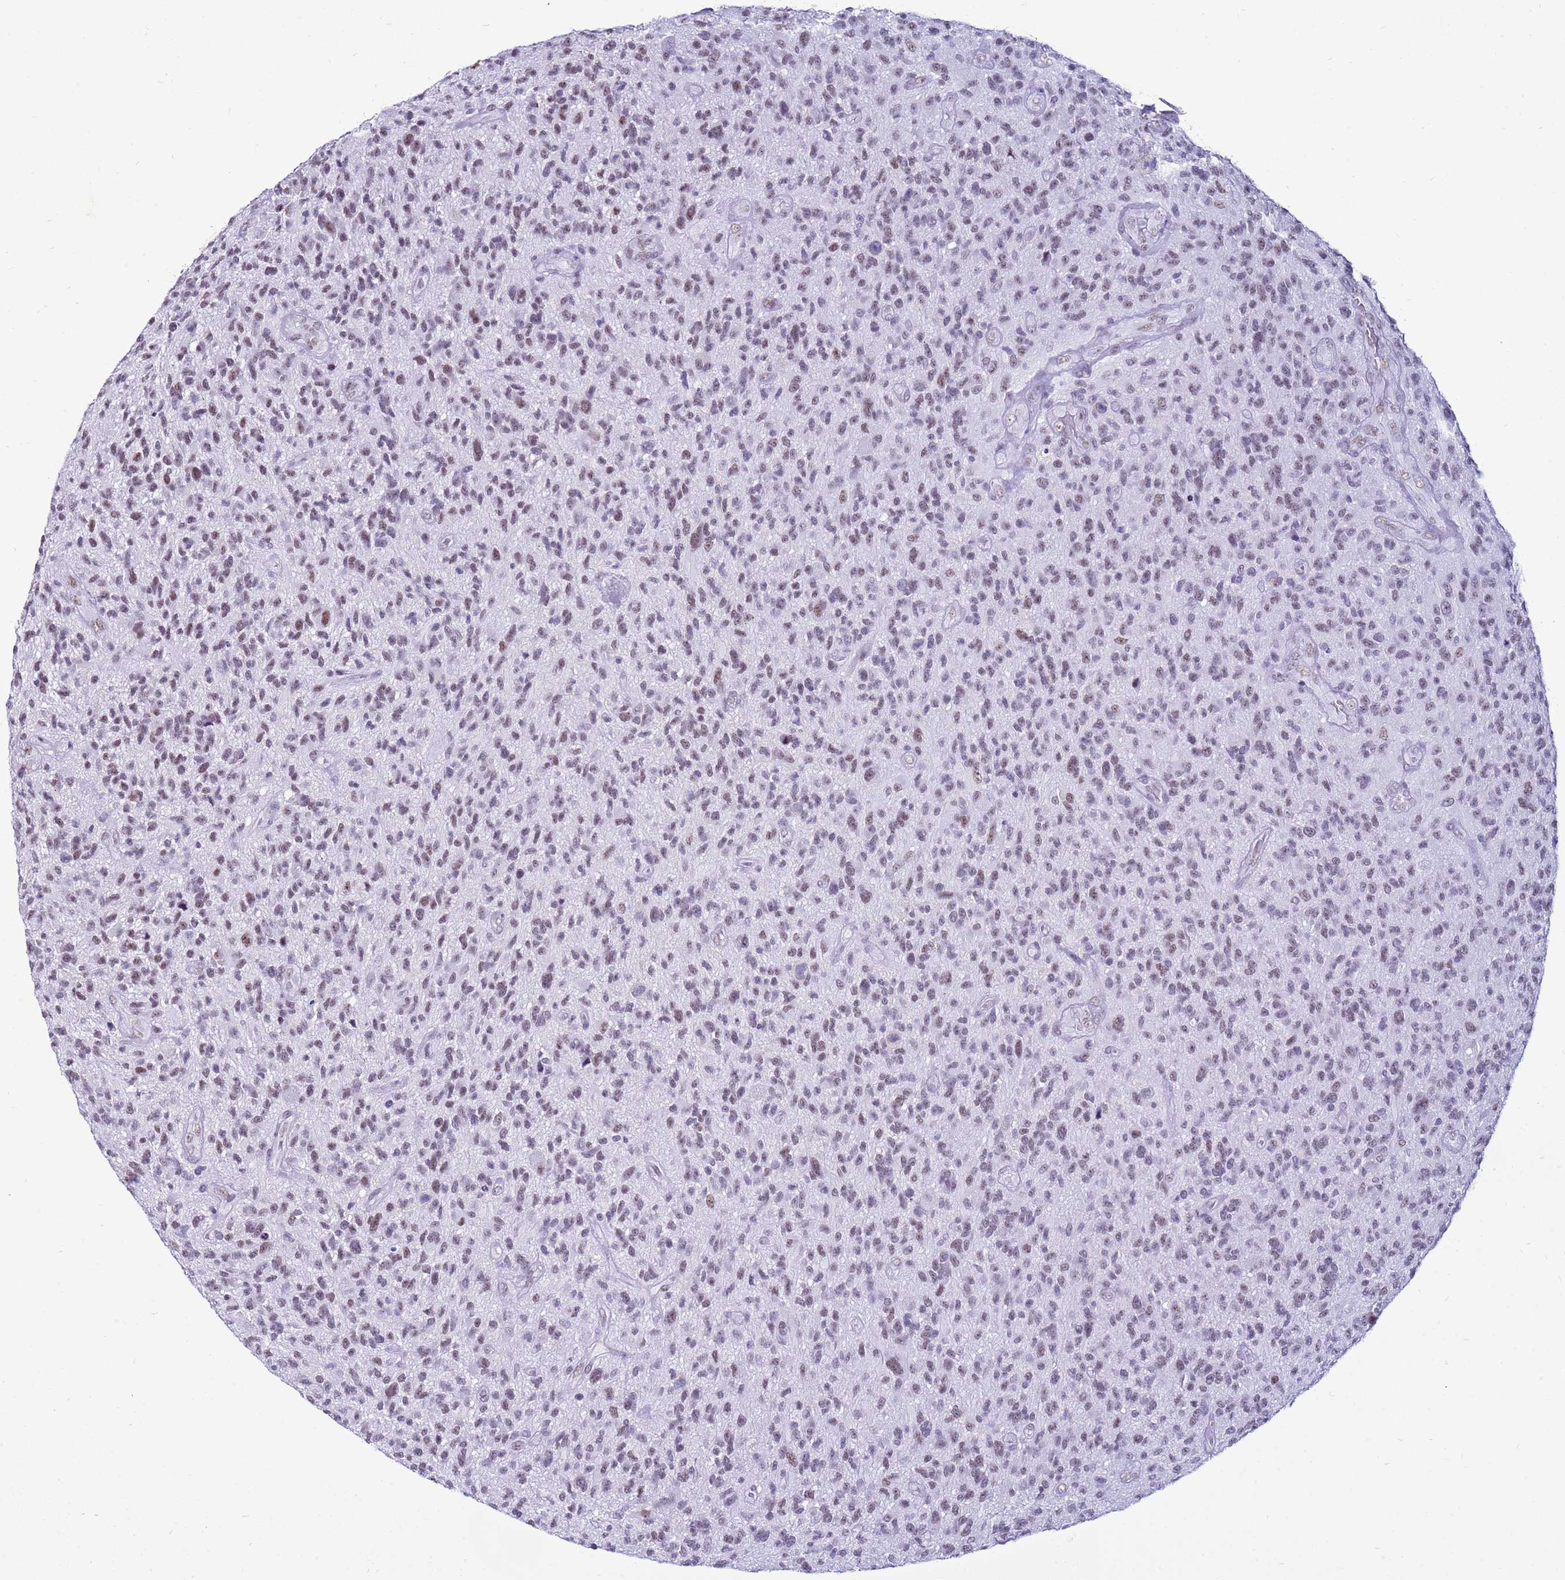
{"staining": {"intensity": "weak", "quantity": ">75%", "location": "nuclear"}, "tissue": "glioma", "cell_type": "Tumor cells", "image_type": "cancer", "snomed": [{"axis": "morphology", "description": "Glioma, malignant, High grade"}, {"axis": "topography", "description": "Brain"}], "caption": "Immunohistochemistry (IHC) image of human malignant glioma (high-grade) stained for a protein (brown), which demonstrates low levels of weak nuclear staining in about >75% of tumor cells.", "gene": "DHX15", "patient": {"sex": "male", "age": 47}}